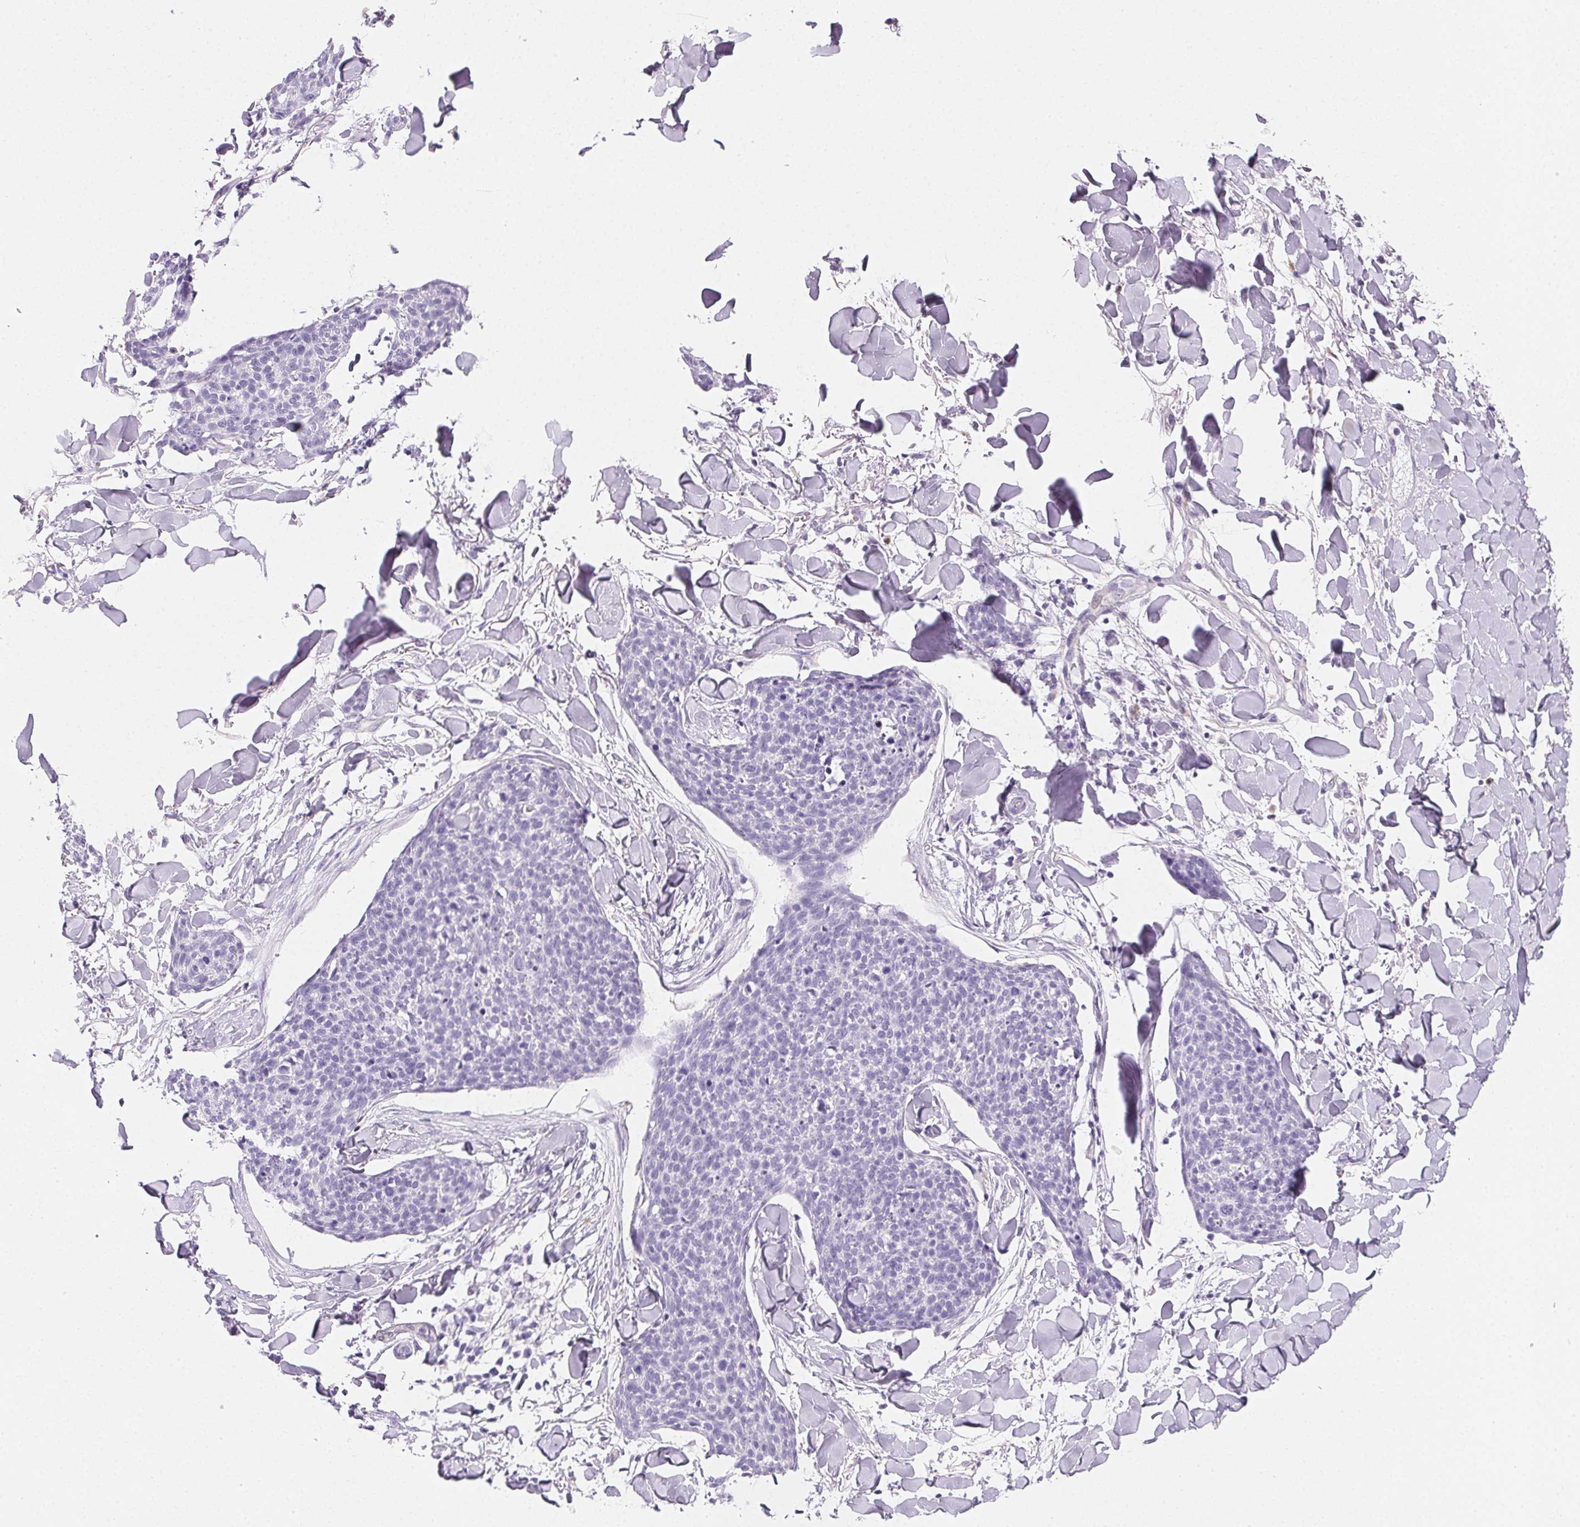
{"staining": {"intensity": "negative", "quantity": "none", "location": "none"}, "tissue": "skin cancer", "cell_type": "Tumor cells", "image_type": "cancer", "snomed": [{"axis": "morphology", "description": "Squamous cell carcinoma, NOS"}, {"axis": "topography", "description": "Skin"}, {"axis": "topography", "description": "Vulva"}], "caption": "This is an immunohistochemistry photomicrograph of human squamous cell carcinoma (skin). There is no staining in tumor cells.", "gene": "PRSS3", "patient": {"sex": "female", "age": 75}}